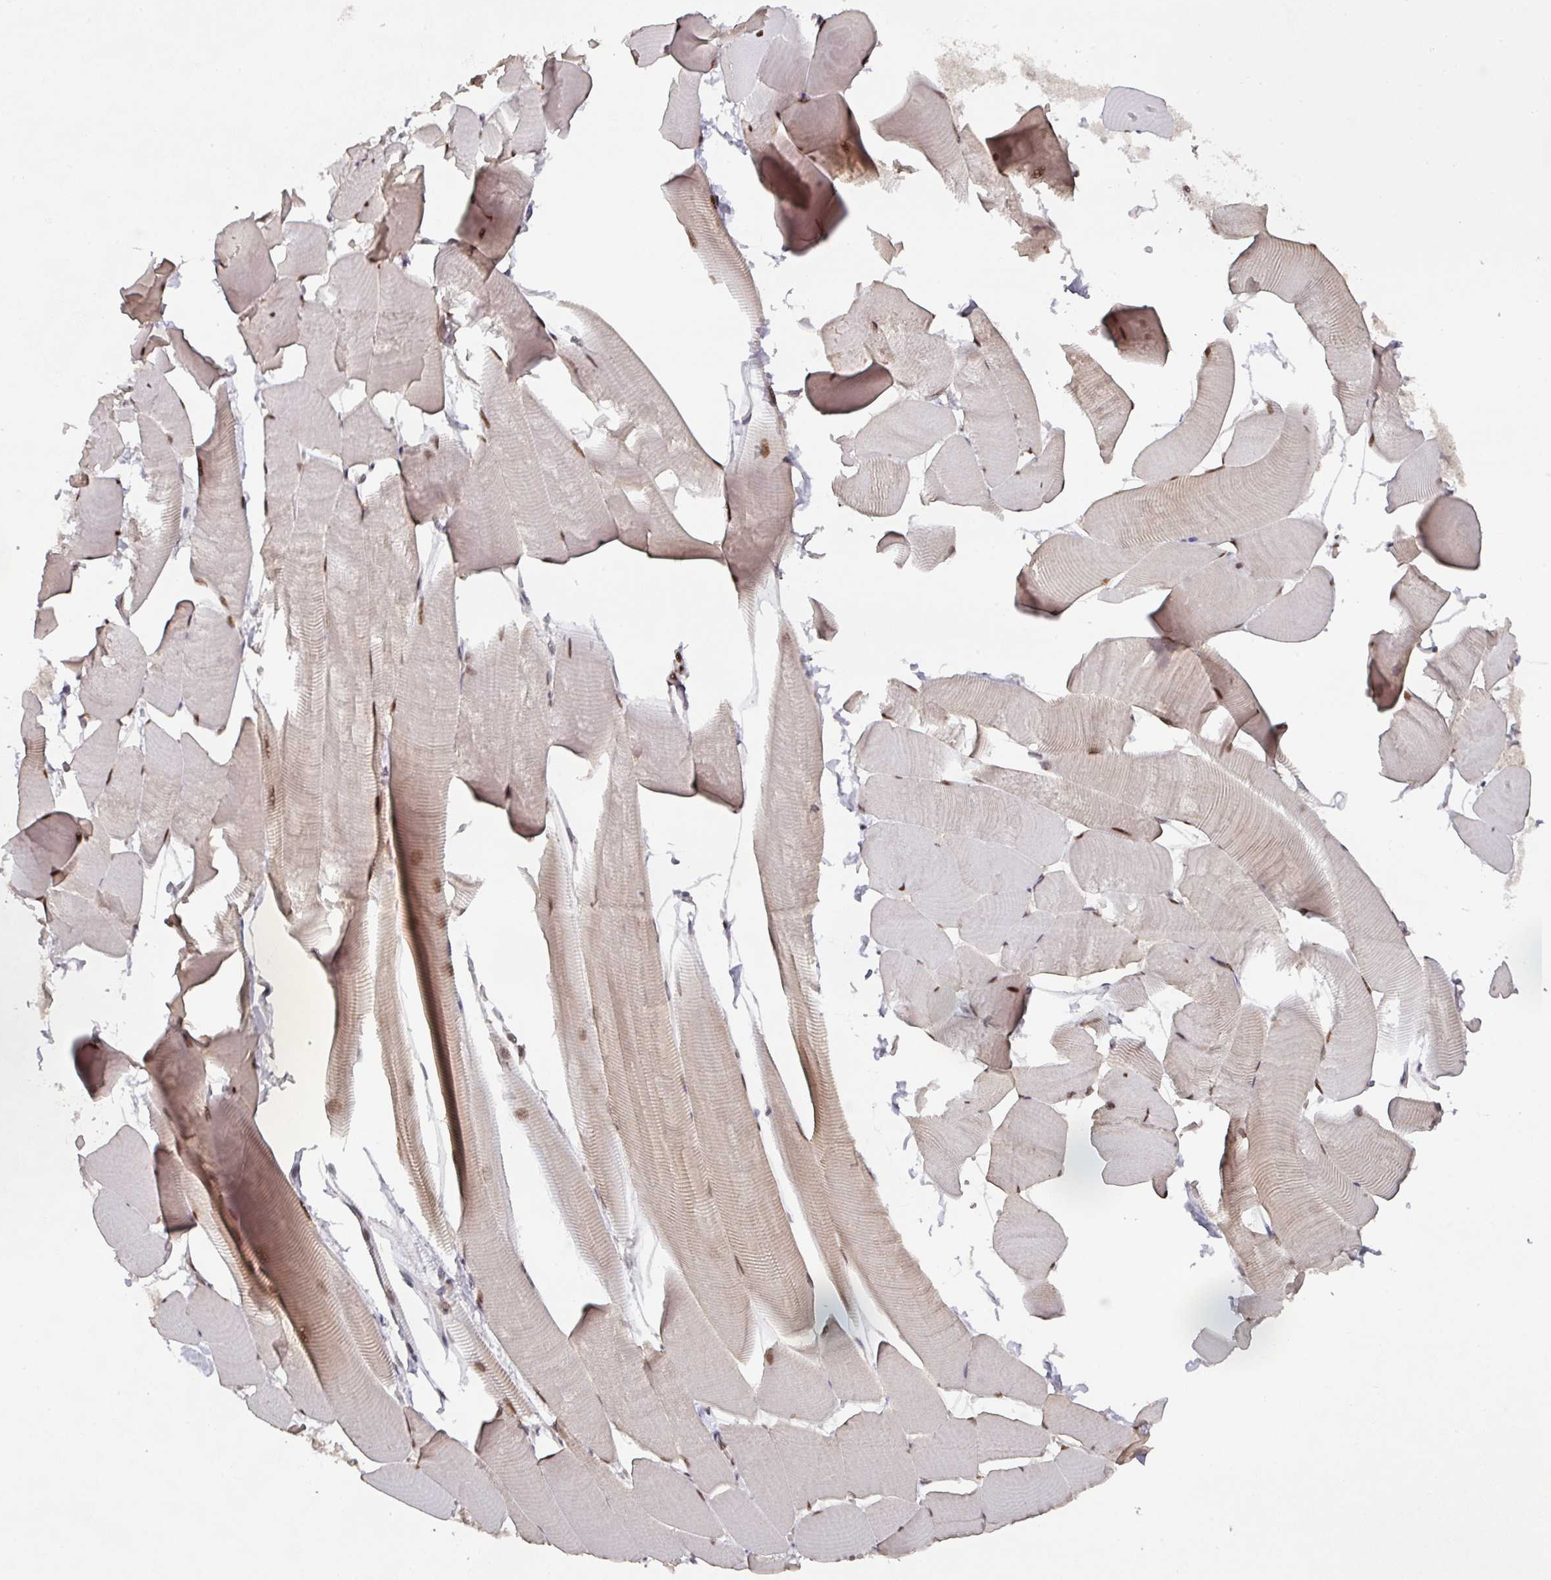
{"staining": {"intensity": "moderate", "quantity": "25%-75%", "location": "cytoplasmic/membranous,nuclear"}, "tissue": "skeletal muscle", "cell_type": "Myocytes", "image_type": "normal", "snomed": [{"axis": "morphology", "description": "Normal tissue, NOS"}, {"axis": "topography", "description": "Skeletal muscle"}], "caption": "IHC of unremarkable human skeletal muscle shows medium levels of moderate cytoplasmic/membranous,nuclear expression in about 25%-75% of myocytes. Using DAB (3,3'-diaminobenzidine) (brown) and hematoxylin (blue) stains, captured at high magnification using brightfield microscopy.", "gene": "ENSG00000289690", "patient": {"sex": "male", "age": 25}}